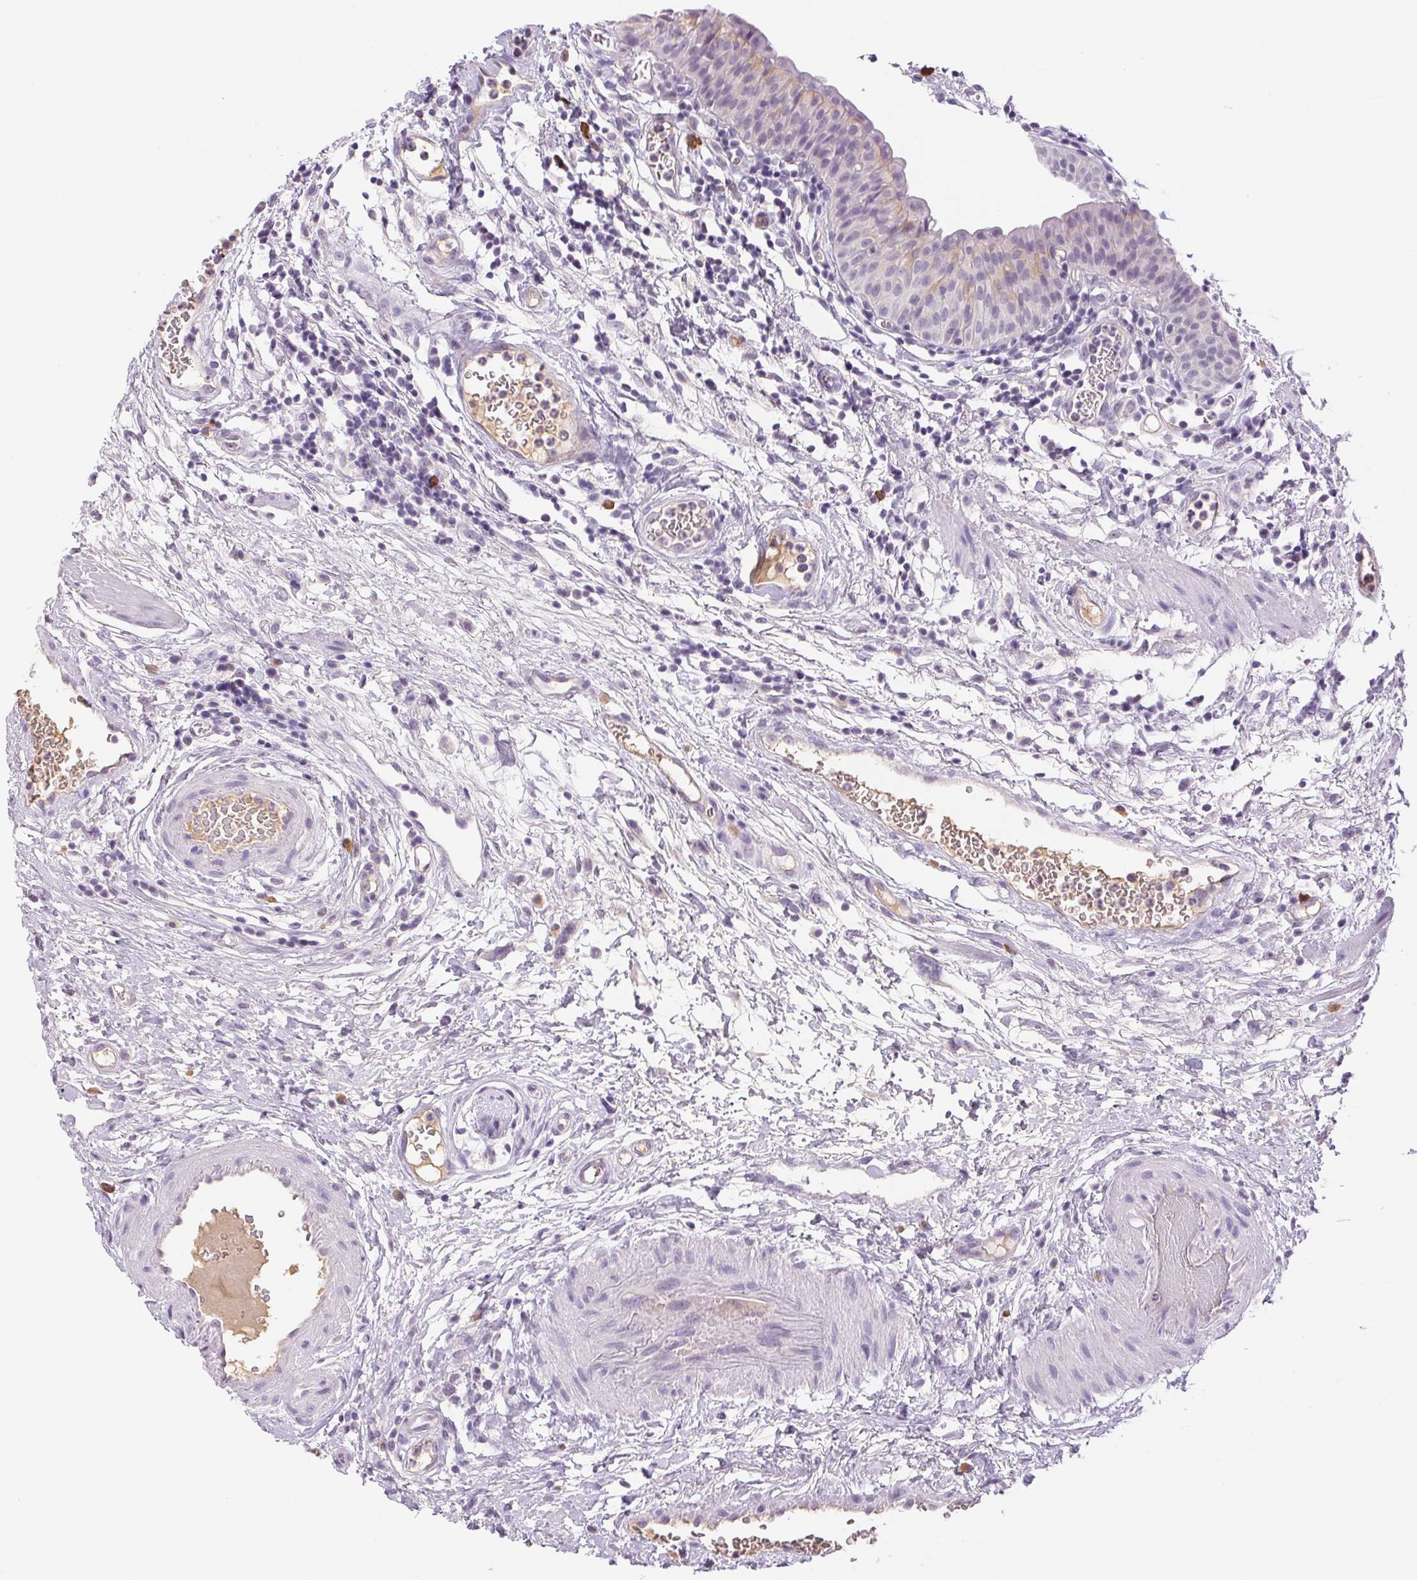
{"staining": {"intensity": "weak", "quantity": "<25%", "location": "cytoplasmic/membranous"}, "tissue": "urinary bladder", "cell_type": "Urothelial cells", "image_type": "normal", "snomed": [{"axis": "morphology", "description": "Normal tissue, NOS"}, {"axis": "morphology", "description": "Inflammation, NOS"}, {"axis": "topography", "description": "Urinary bladder"}], "caption": "A photomicrograph of human urinary bladder is negative for staining in urothelial cells. (Brightfield microscopy of DAB (3,3'-diaminobenzidine) immunohistochemistry (IHC) at high magnification).", "gene": "IFIT1B", "patient": {"sex": "male", "age": 57}}